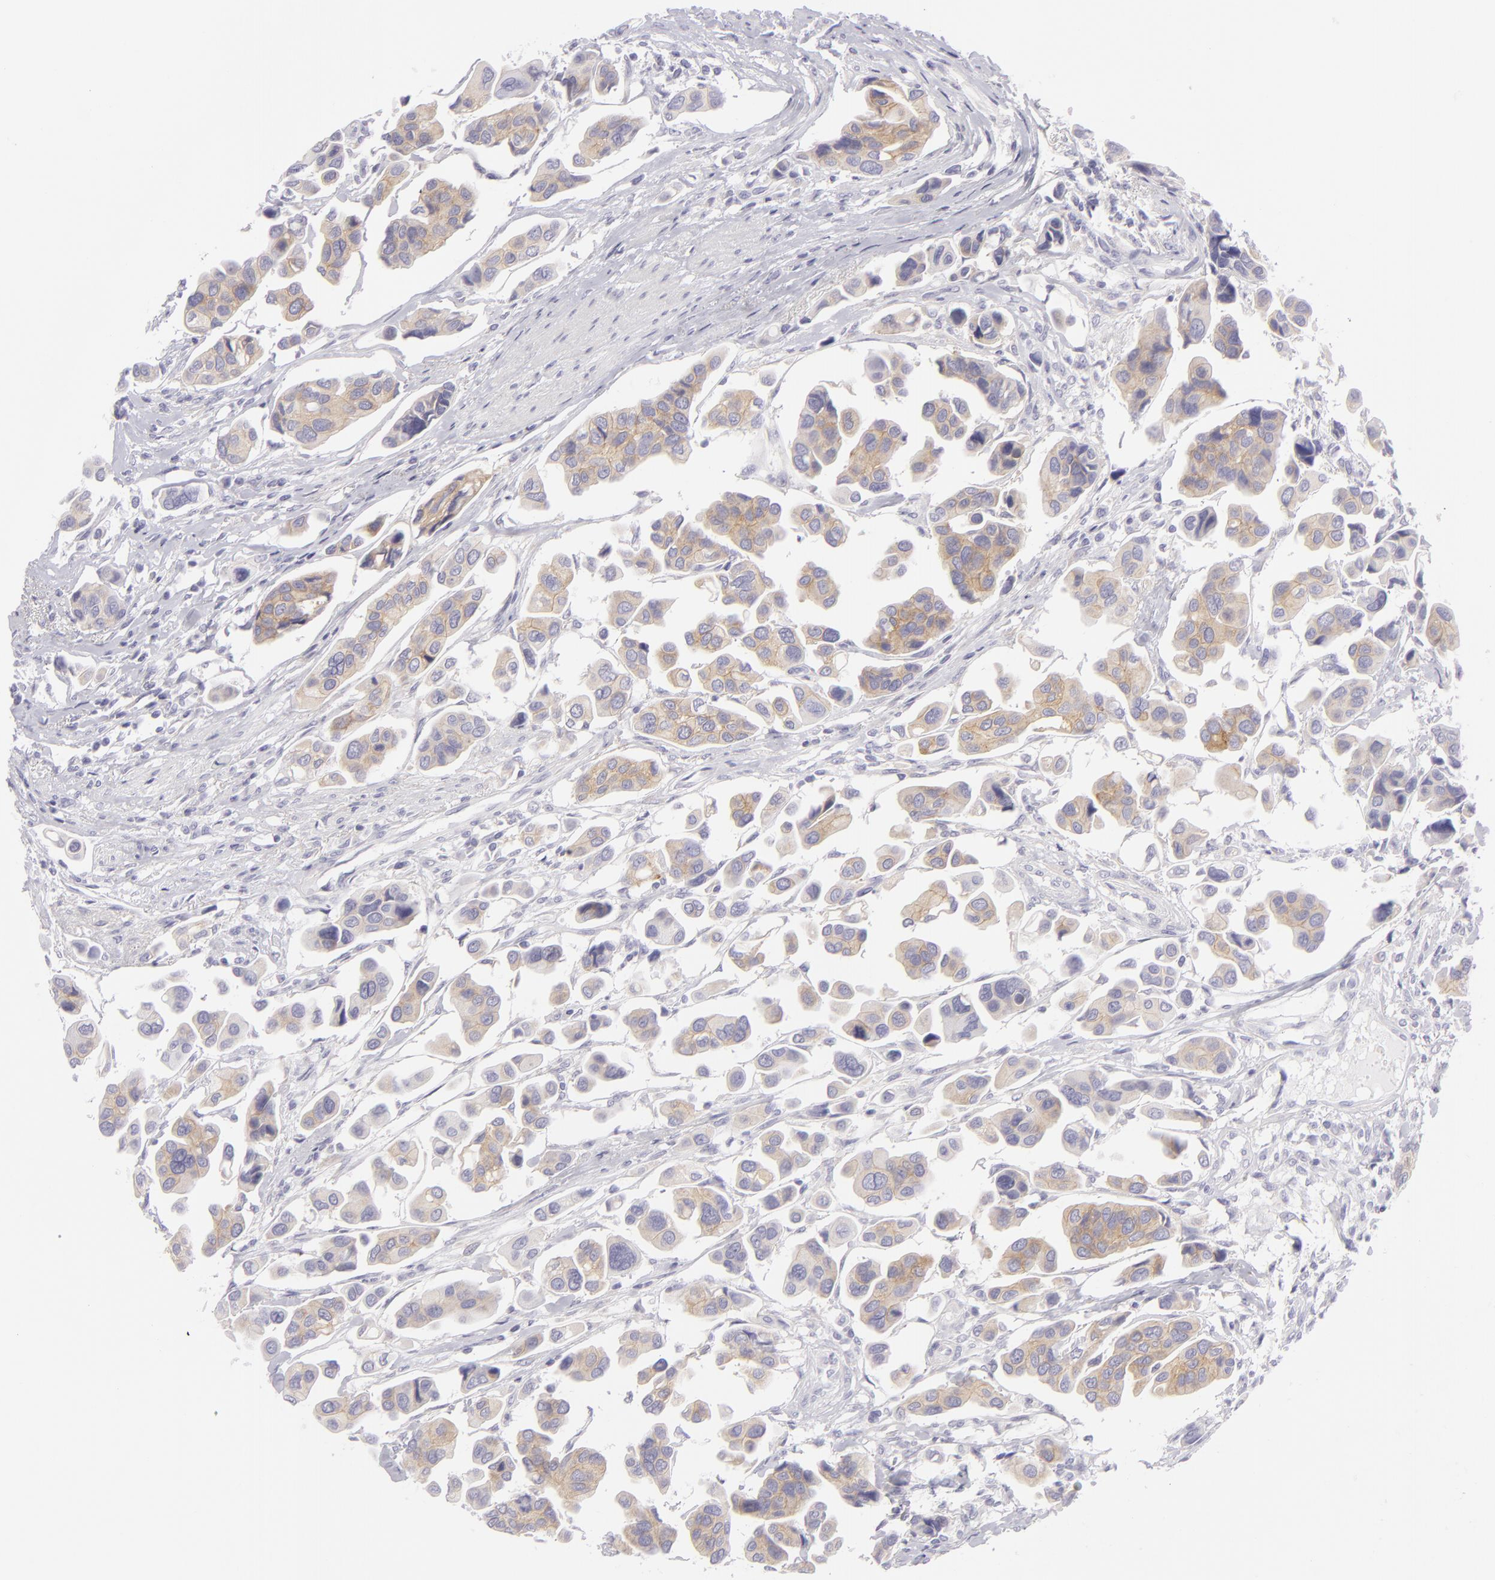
{"staining": {"intensity": "moderate", "quantity": "25%-75%", "location": "cytoplasmic/membranous"}, "tissue": "urothelial cancer", "cell_type": "Tumor cells", "image_type": "cancer", "snomed": [{"axis": "morphology", "description": "Adenocarcinoma, NOS"}, {"axis": "topography", "description": "Urinary bladder"}], "caption": "Adenocarcinoma was stained to show a protein in brown. There is medium levels of moderate cytoplasmic/membranous positivity in approximately 25%-75% of tumor cells.", "gene": "DLG4", "patient": {"sex": "male", "age": 61}}